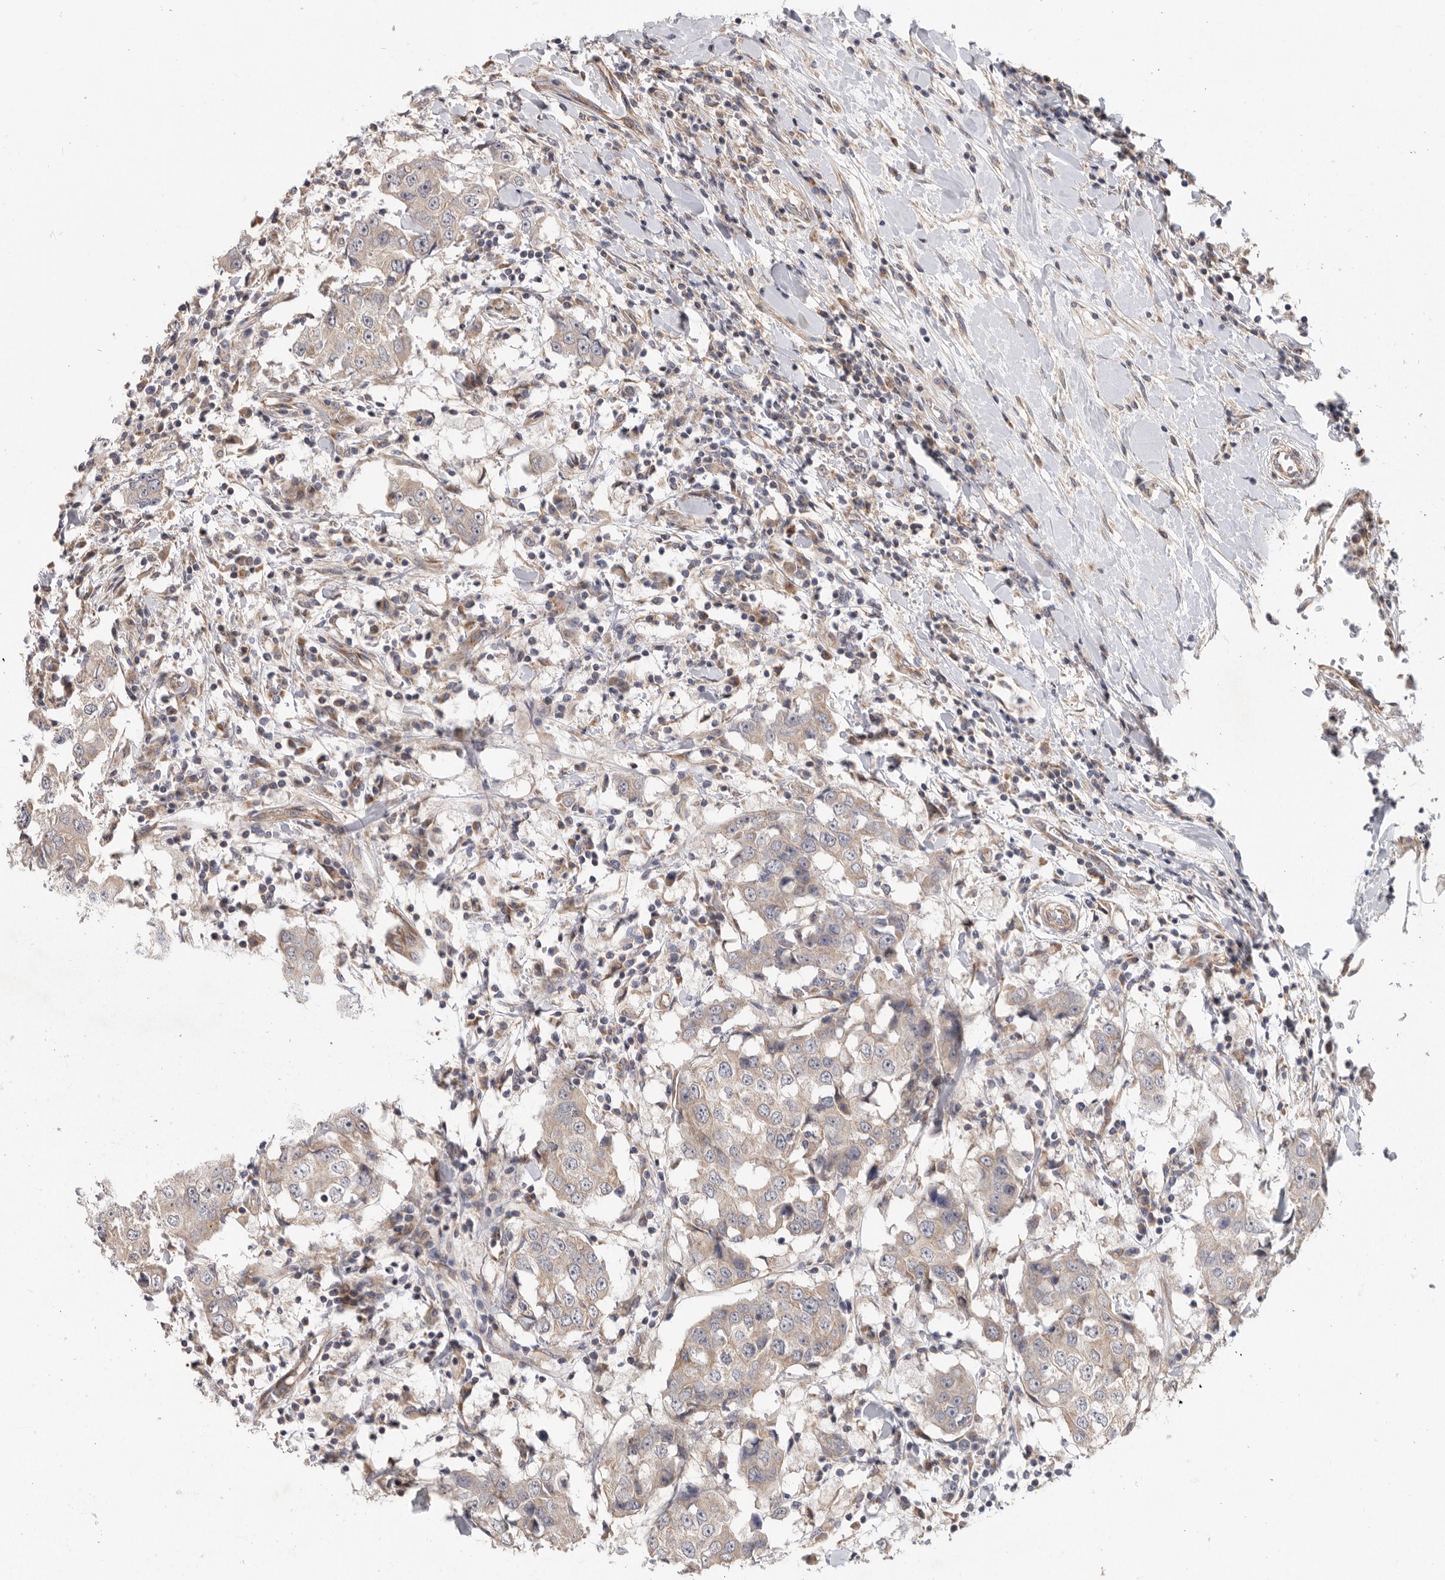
{"staining": {"intensity": "moderate", "quantity": "25%-75%", "location": "cytoplasmic/membranous"}, "tissue": "breast cancer", "cell_type": "Tumor cells", "image_type": "cancer", "snomed": [{"axis": "morphology", "description": "Duct carcinoma"}, {"axis": "topography", "description": "Breast"}], "caption": "Approximately 25%-75% of tumor cells in breast infiltrating ductal carcinoma exhibit moderate cytoplasmic/membranous protein expression as visualized by brown immunohistochemical staining.", "gene": "MTFR1L", "patient": {"sex": "female", "age": 27}}